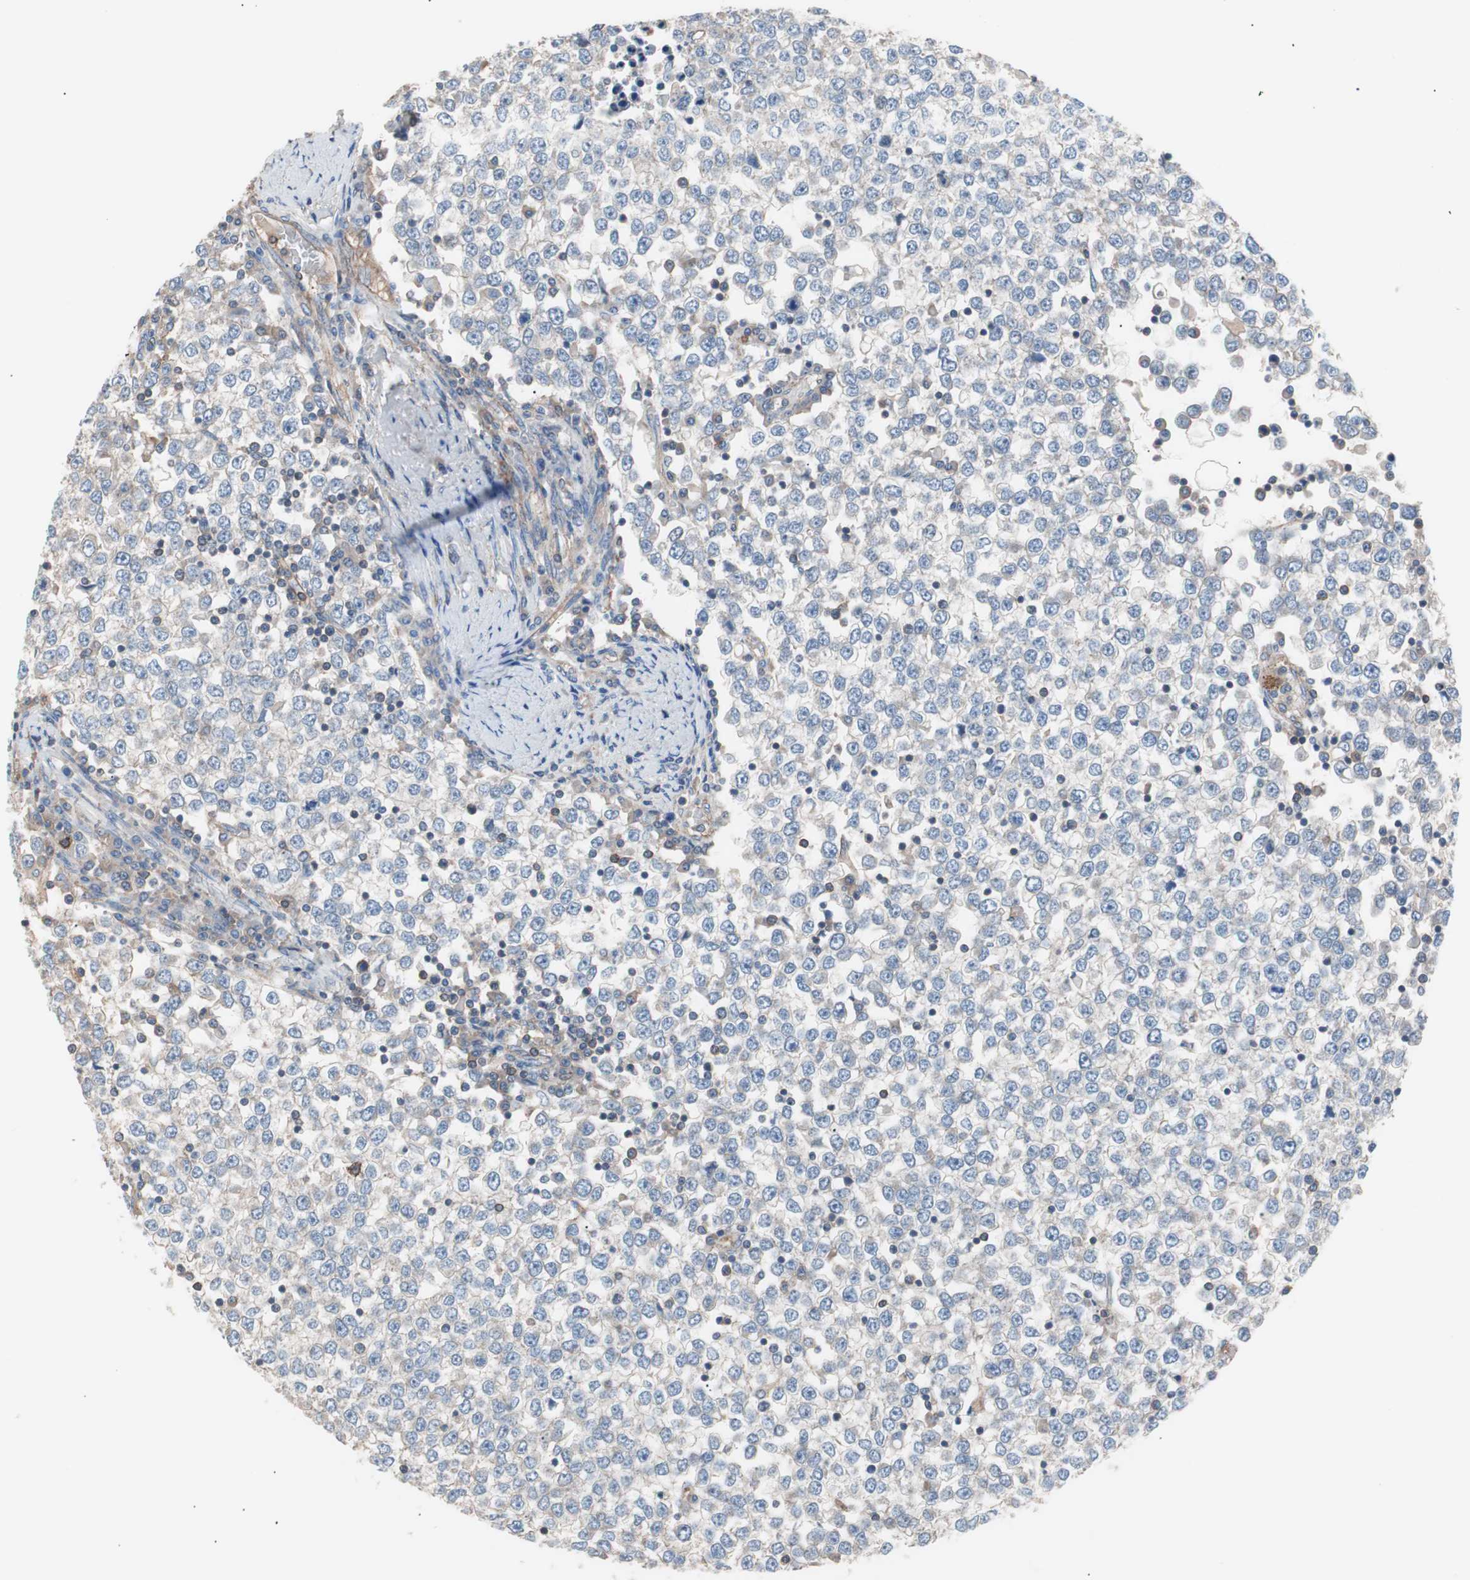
{"staining": {"intensity": "negative", "quantity": "none", "location": "none"}, "tissue": "testis cancer", "cell_type": "Tumor cells", "image_type": "cancer", "snomed": [{"axis": "morphology", "description": "Seminoma, NOS"}, {"axis": "topography", "description": "Testis"}], "caption": "This is an immunohistochemistry image of testis seminoma. There is no staining in tumor cells.", "gene": "GPR160", "patient": {"sex": "male", "age": 65}}